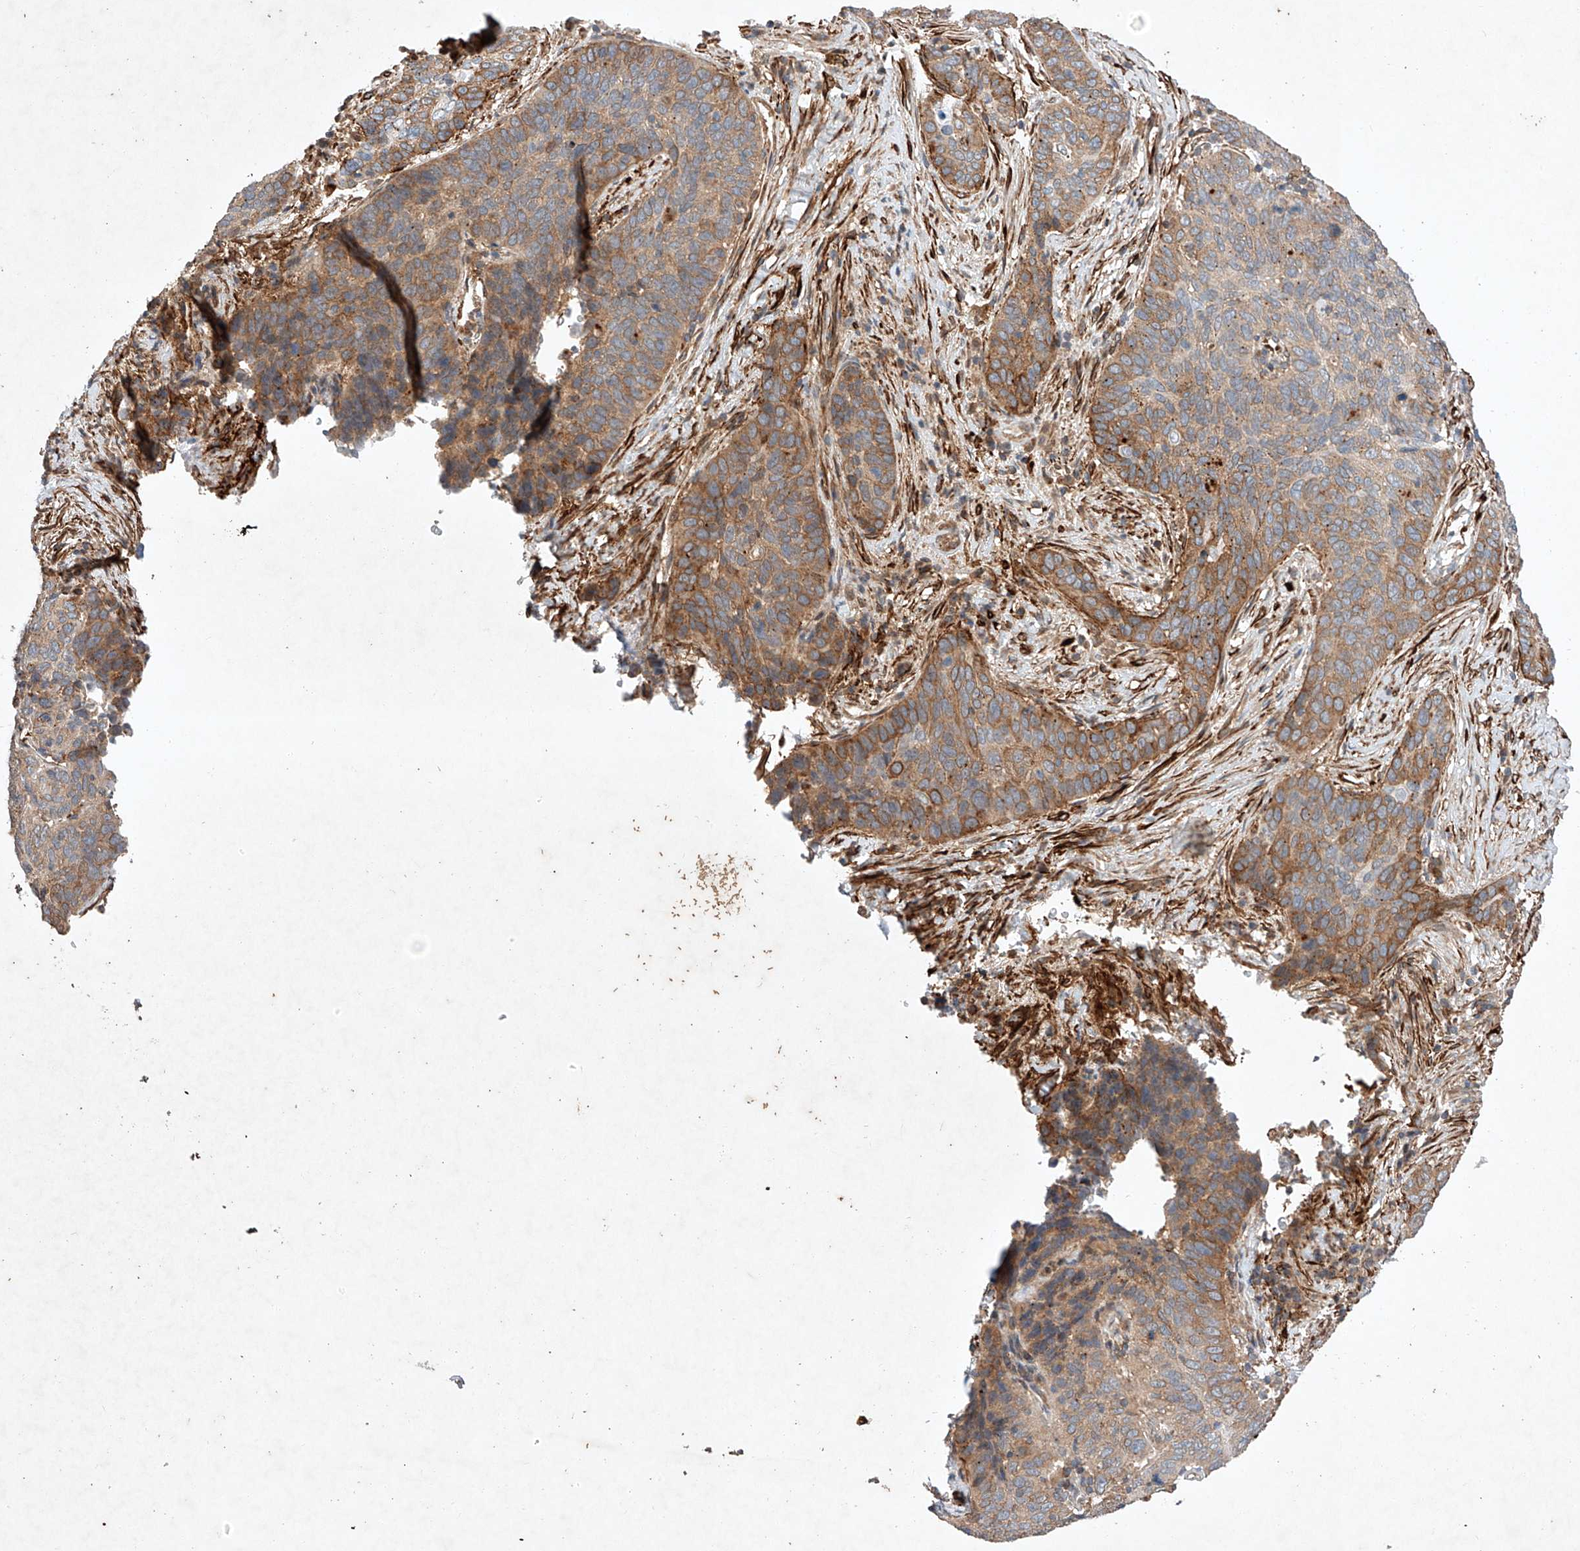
{"staining": {"intensity": "moderate", "quantity": "25%-75%", "location": "cytoplasmic/membranous"}, "tissue": "cervical cancer", "cell_type": "Tumor cells", "image_type": "cancer", "snomed": [{"axis": "morphology", "description": "Squamous cell carcinoma, NOS"}, {"axis": "topography", "description": "Cervix"}], "caption": "Cervical squamous cell carcinoma stained with DAB immunohistochemistry (IHC) displays medium levels of moderate cytoplasmic/membranous expression in approximately 25%-75% of tumor cells. (Stains: DAB in brown, nuclei in blue, Microscopy: brightfield microscopy at high magnification).", "gene": "ARHGAP33", "patient": {"sex": "female", "age": 60}}